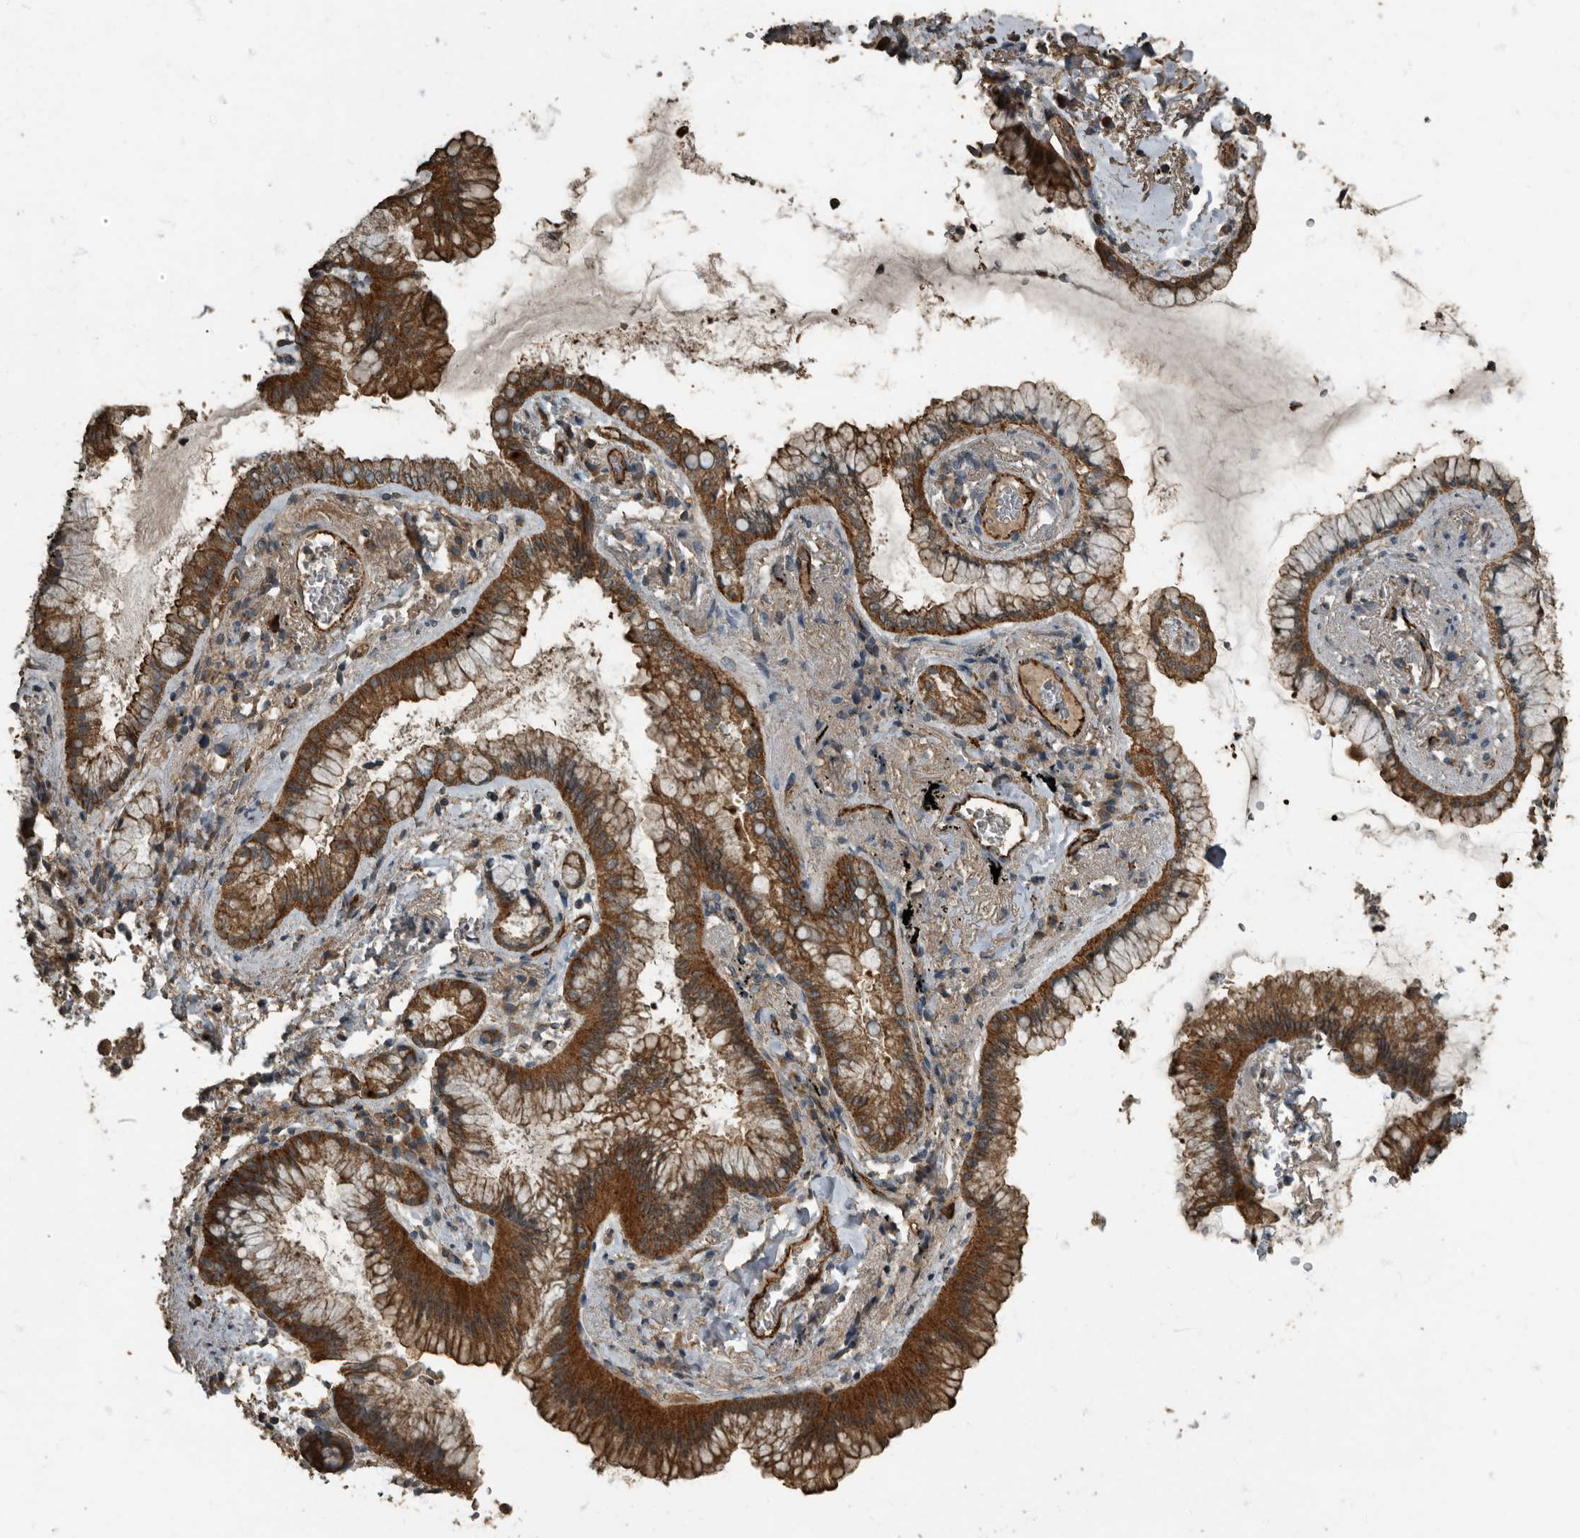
{"staining": {"intensity": "strong", "quantity": ">75%", "location": "cytoplasmic/membranous"}, "tissue": "lung cancer", "cell_type": "Tumor cells", "image_type": "cancer", "snomed": [{"axis": "morphology", "description": "Adenocarcinoma, NOS"}, {"axis": "topography", "description": "Lung"}], "caption": "Tumor cells display high levels of strong cytoplasmic/membranous expression in about >75% of cells in human lung cancer.", "gene": "IL15RA", "patient": {"sex": "female", "age": 70}}